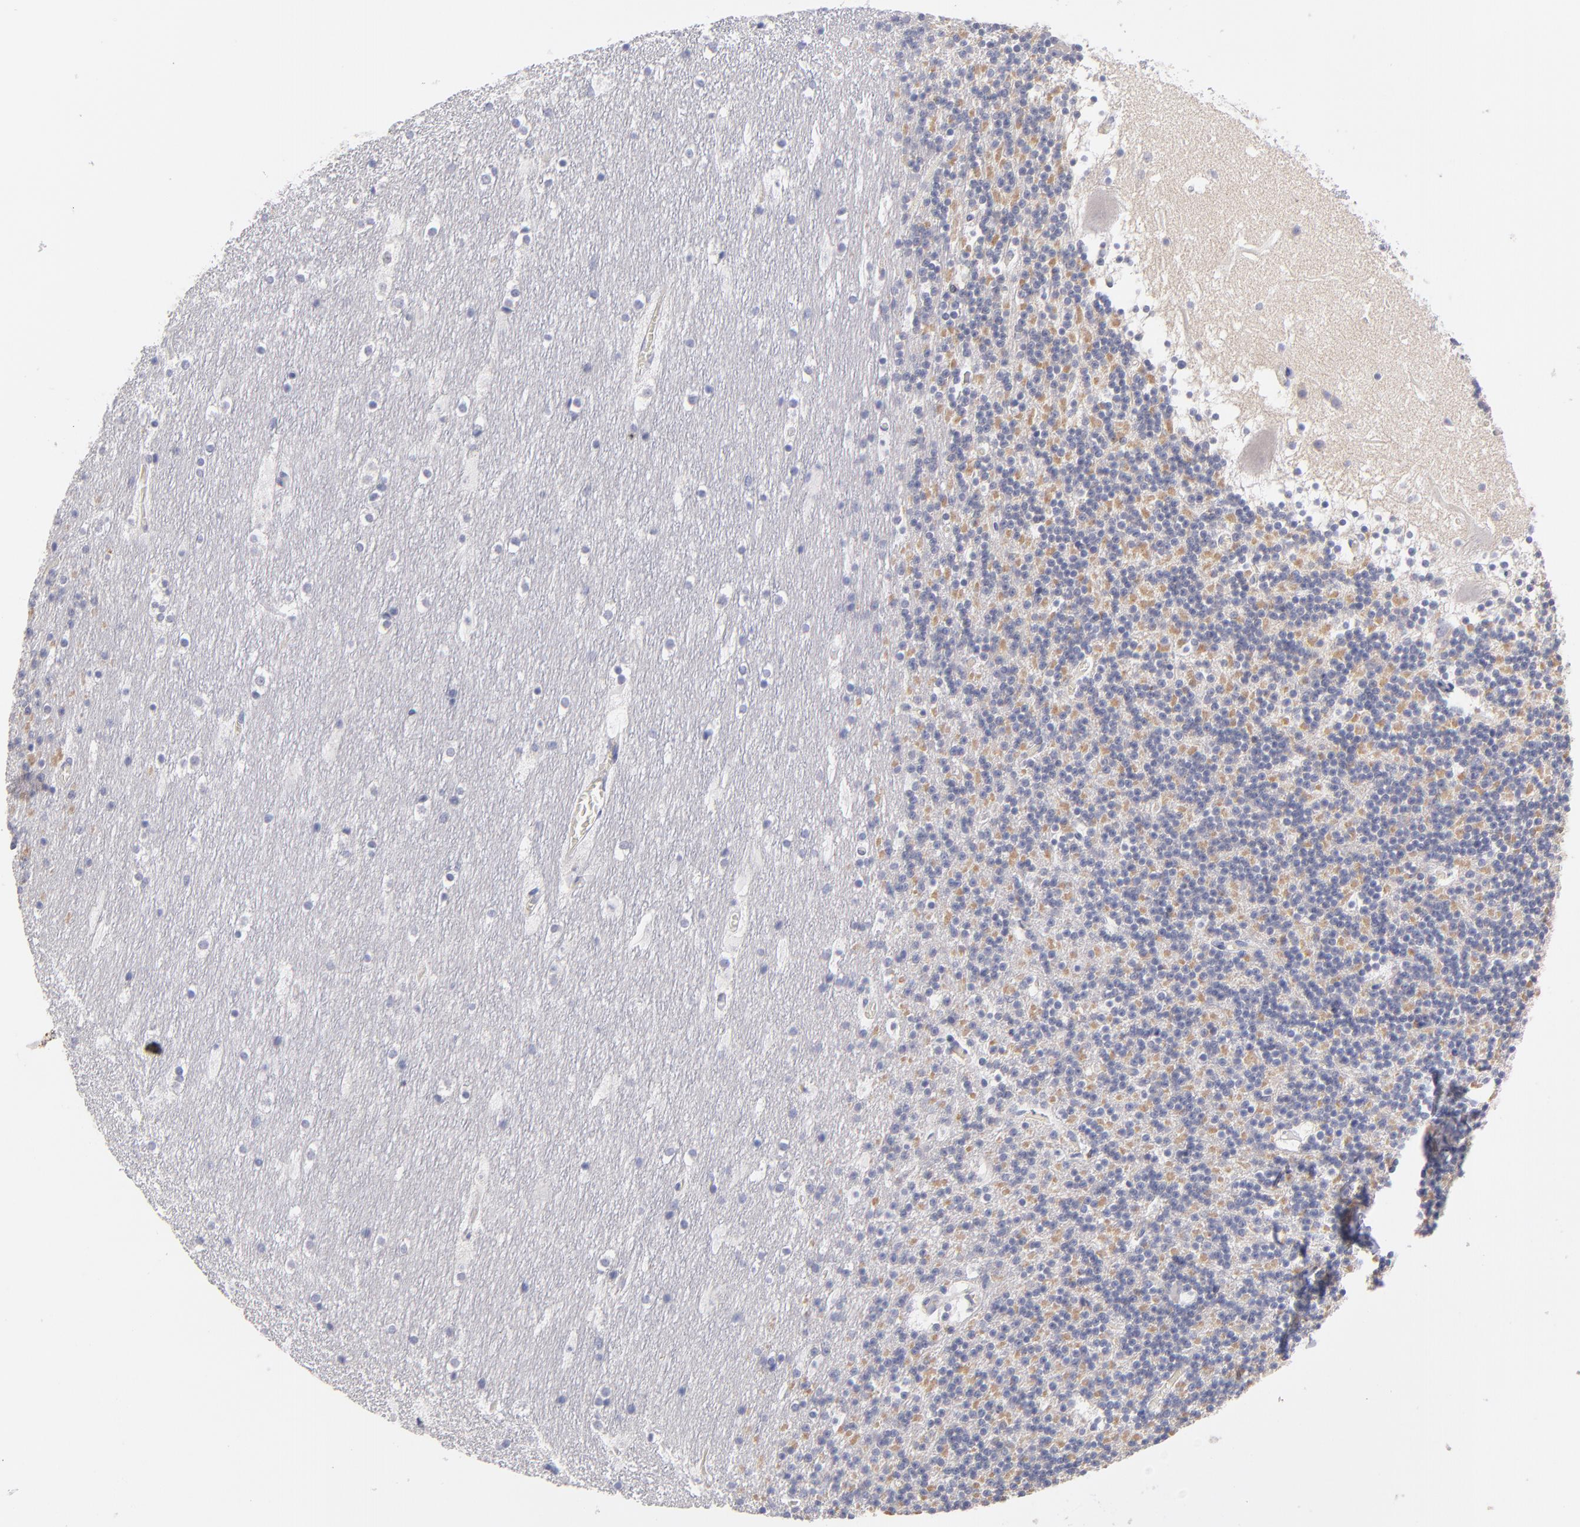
{"staining": {"intensity": "negative", "quantity": "none", "location": "none"}, "tissue": "cerebellum", "cell_type": "Cells in granular layer", "image_type": "normal", "snomed": [{"axis": "morphology", "description": "Normal tissue, NOS"}, {"axis": "topography", "description": "Cerebellum"}], "caption": "Immunohistochemistry (IHC) of benign cerebellum exhibits no expression in cells in granular layer.", "gene": "PLVAP", "patient": {"sex": "male", "age": 45}}